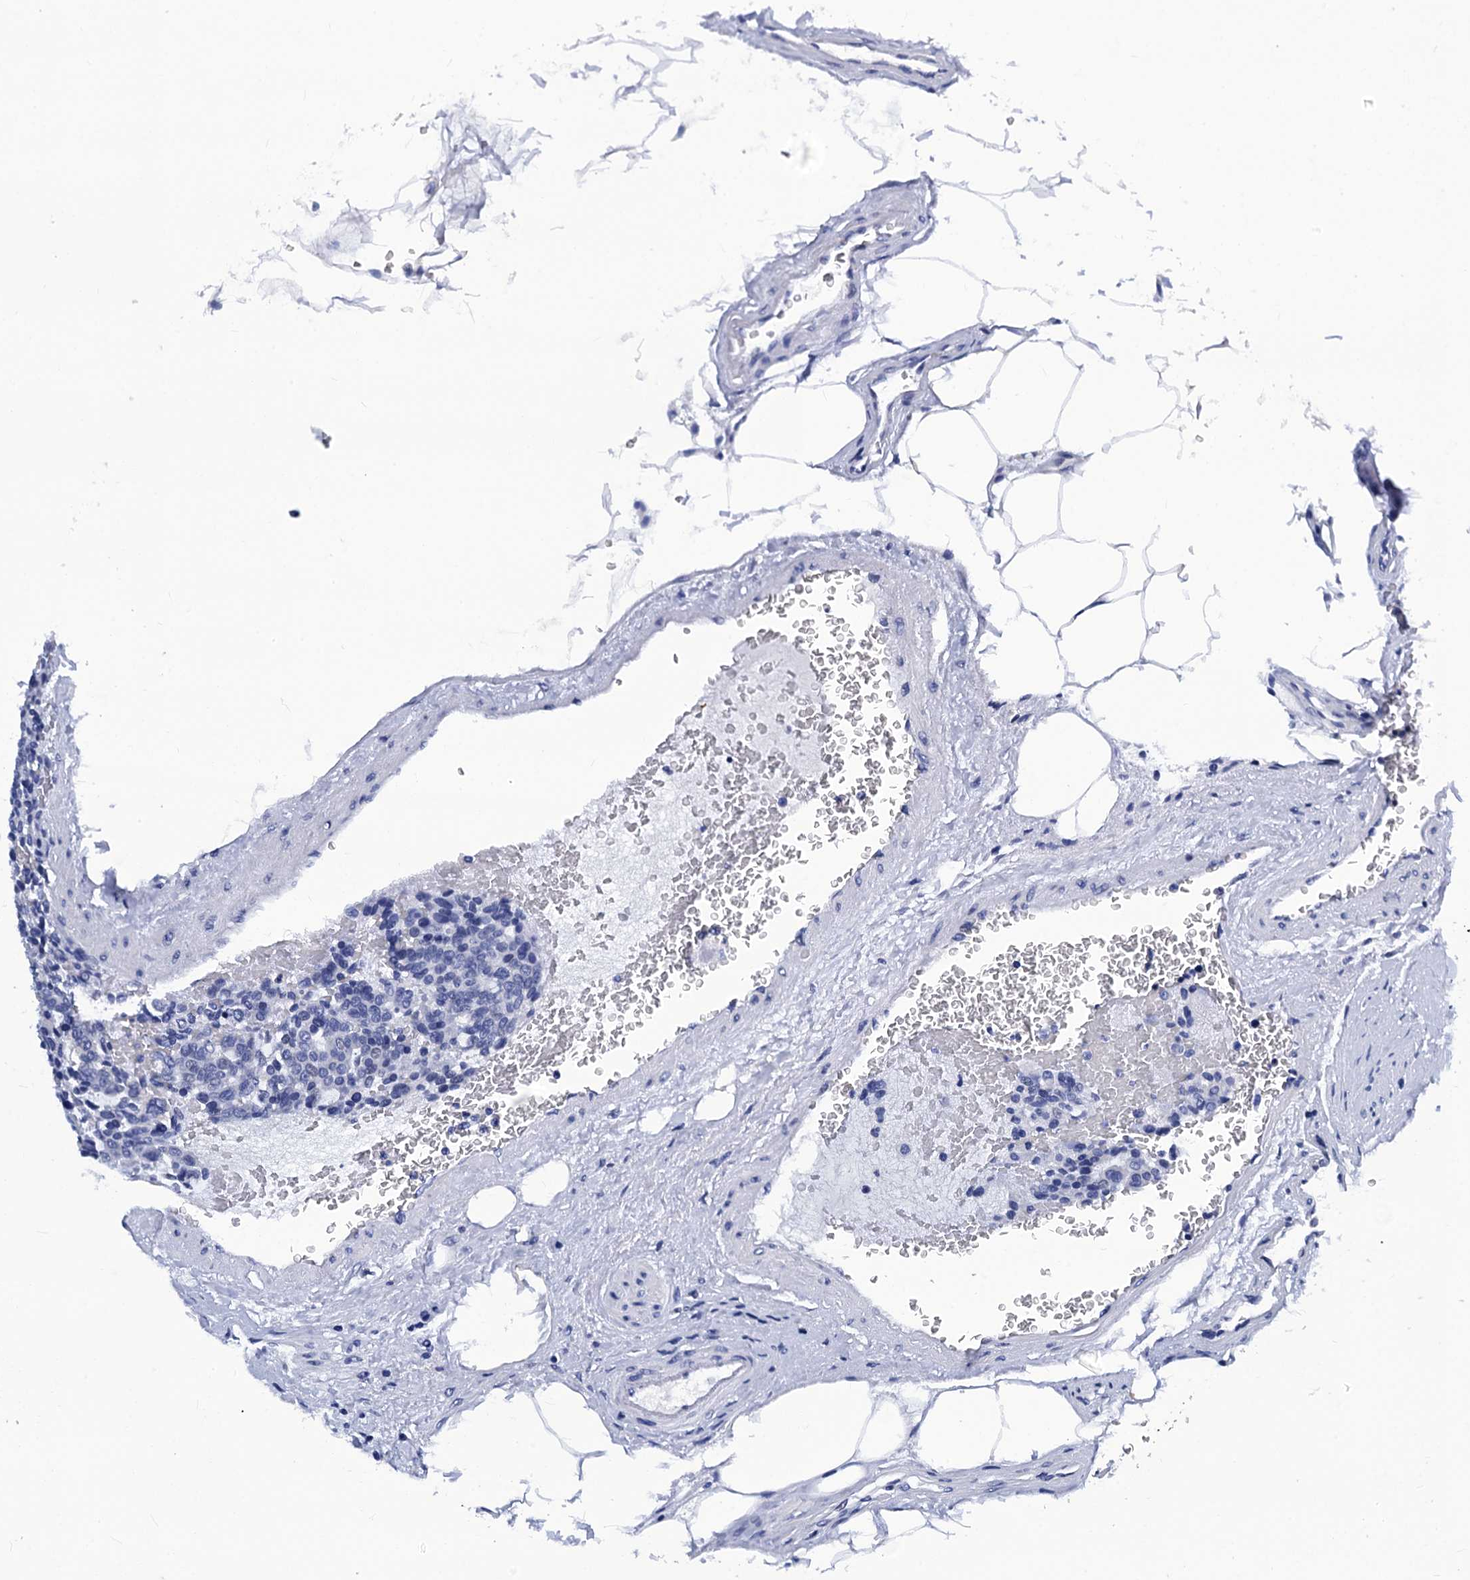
{"staining": {"intensity": "negative", "quantity": "none", "location": "none"}, "tissue": "carcinoid", "cell_type": "Tumor cells", "image_type": "cancer", "snomed": [{"axis": "morphology", "description": "Carcinoid, malignant, NOS"}, {"axis": "topography", "description": "Pancreas"}], "caption": "Tumor cells show no significant protein staining in carcinoid.", "gene": "LRRC30", "patient": {"sex": "female", "age": 54}}